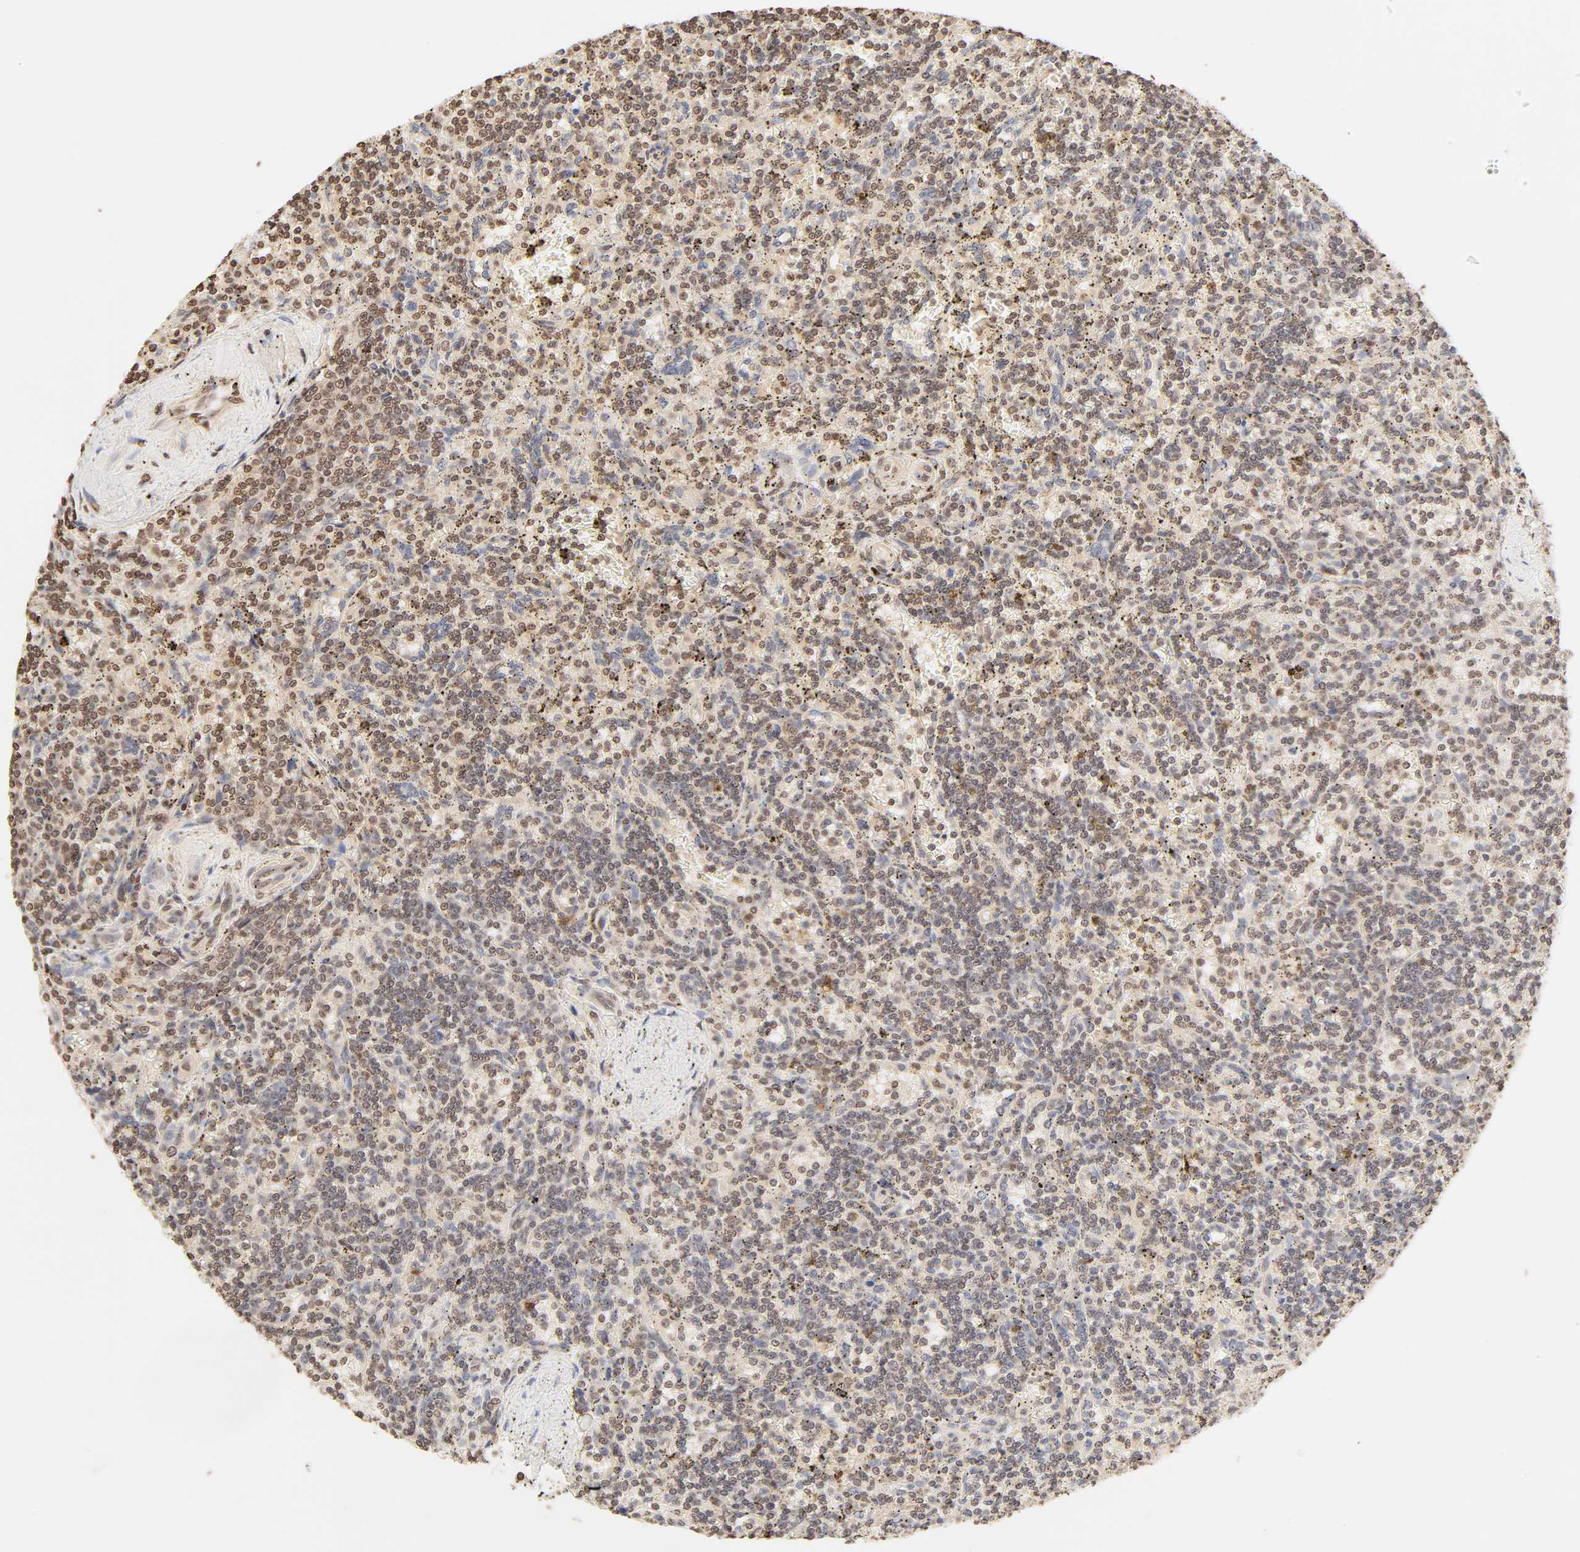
{"staining": {"intensity": "weak", "quantity": "25%-75%", "location": "cytoplasmic/membranous,nuclear"}, "tissue": "lymphoma", "cell_type": "Tumor cells", "image_type": "cancer", "snomed": [{"axis": "morphology", "description": "Malignant lymphoma, non-Hodgkin's type, Low grade"}, {"axis": "topography", "description": "Spleen"}], "caption": "Brown immunohistochemical staining in lymphoma displays weak cytoplasmic/membranous and nuclear expression in about 25%-75% of tumor cells. The protein is stained brown, and the nuclei are stained in blue (DAB IHC with brightfield microscopy, high magnification).", "gene": "TBL1X", "patient": {"sex": "male", "age": 73}}